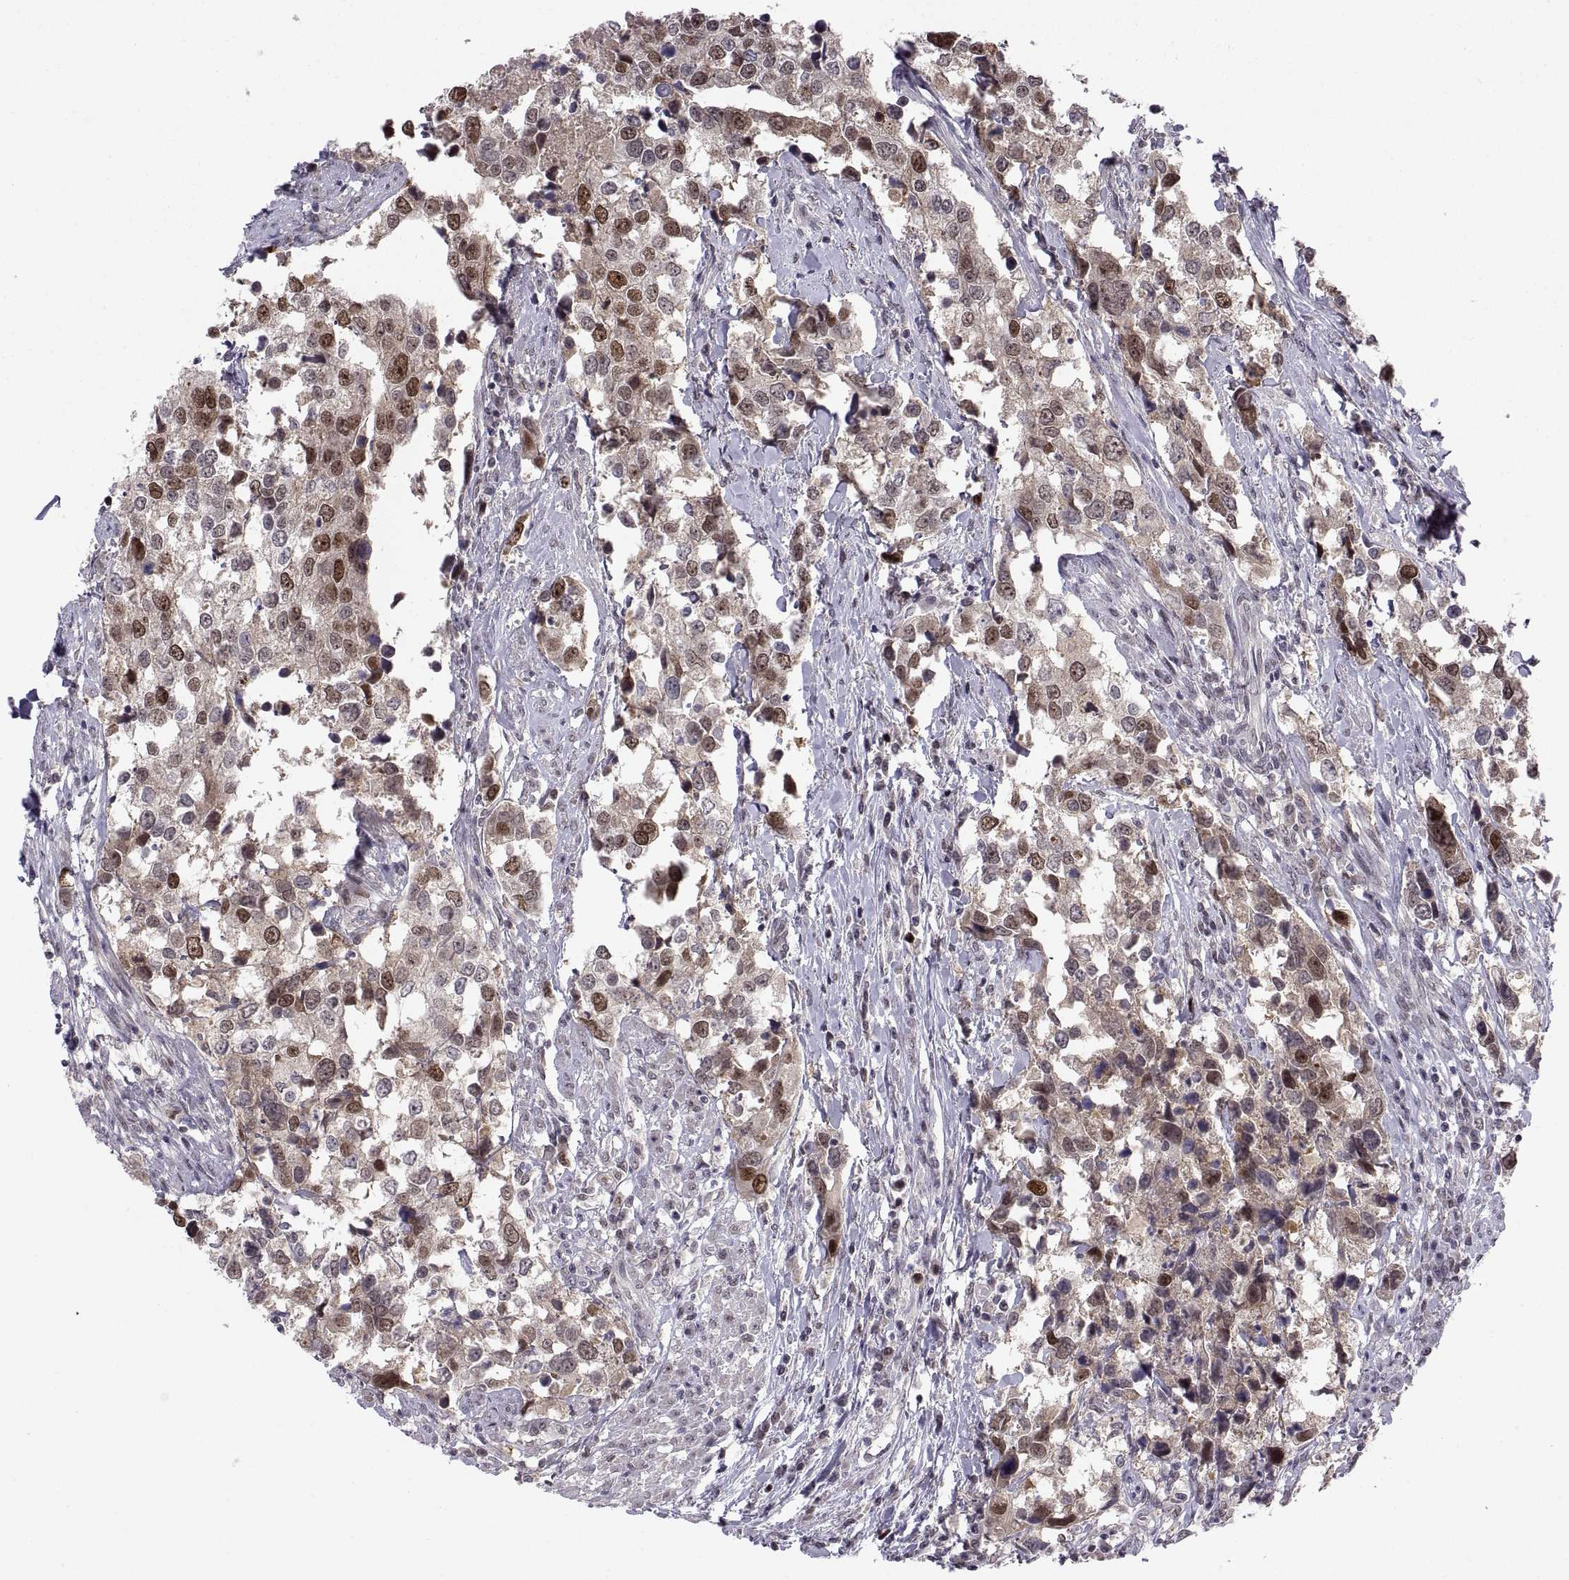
{"staining": {"intensity": "moderate", "quantity": "<25%", "location": "nuclear"}, "tissue": "urothelial cancer", "cell_type": "Tumor cells", "image_type": "cancer", "snomed": [{"axis": "morphology", "description": "Urothelial carcinoma, NOS"}, {"axis": "morphology", "description": "Urothelial carcinoma, High grade"}, {"axis": "topography", "description": "Urinary bladder"}], "caption": "About <25% of tumor cells in human urothelial cancer show moderate nuclear protein staining as visualized by brown immunohistochemical staining.", "gene": "CHFR", "patient": {"sex": "male", "age": 63}}